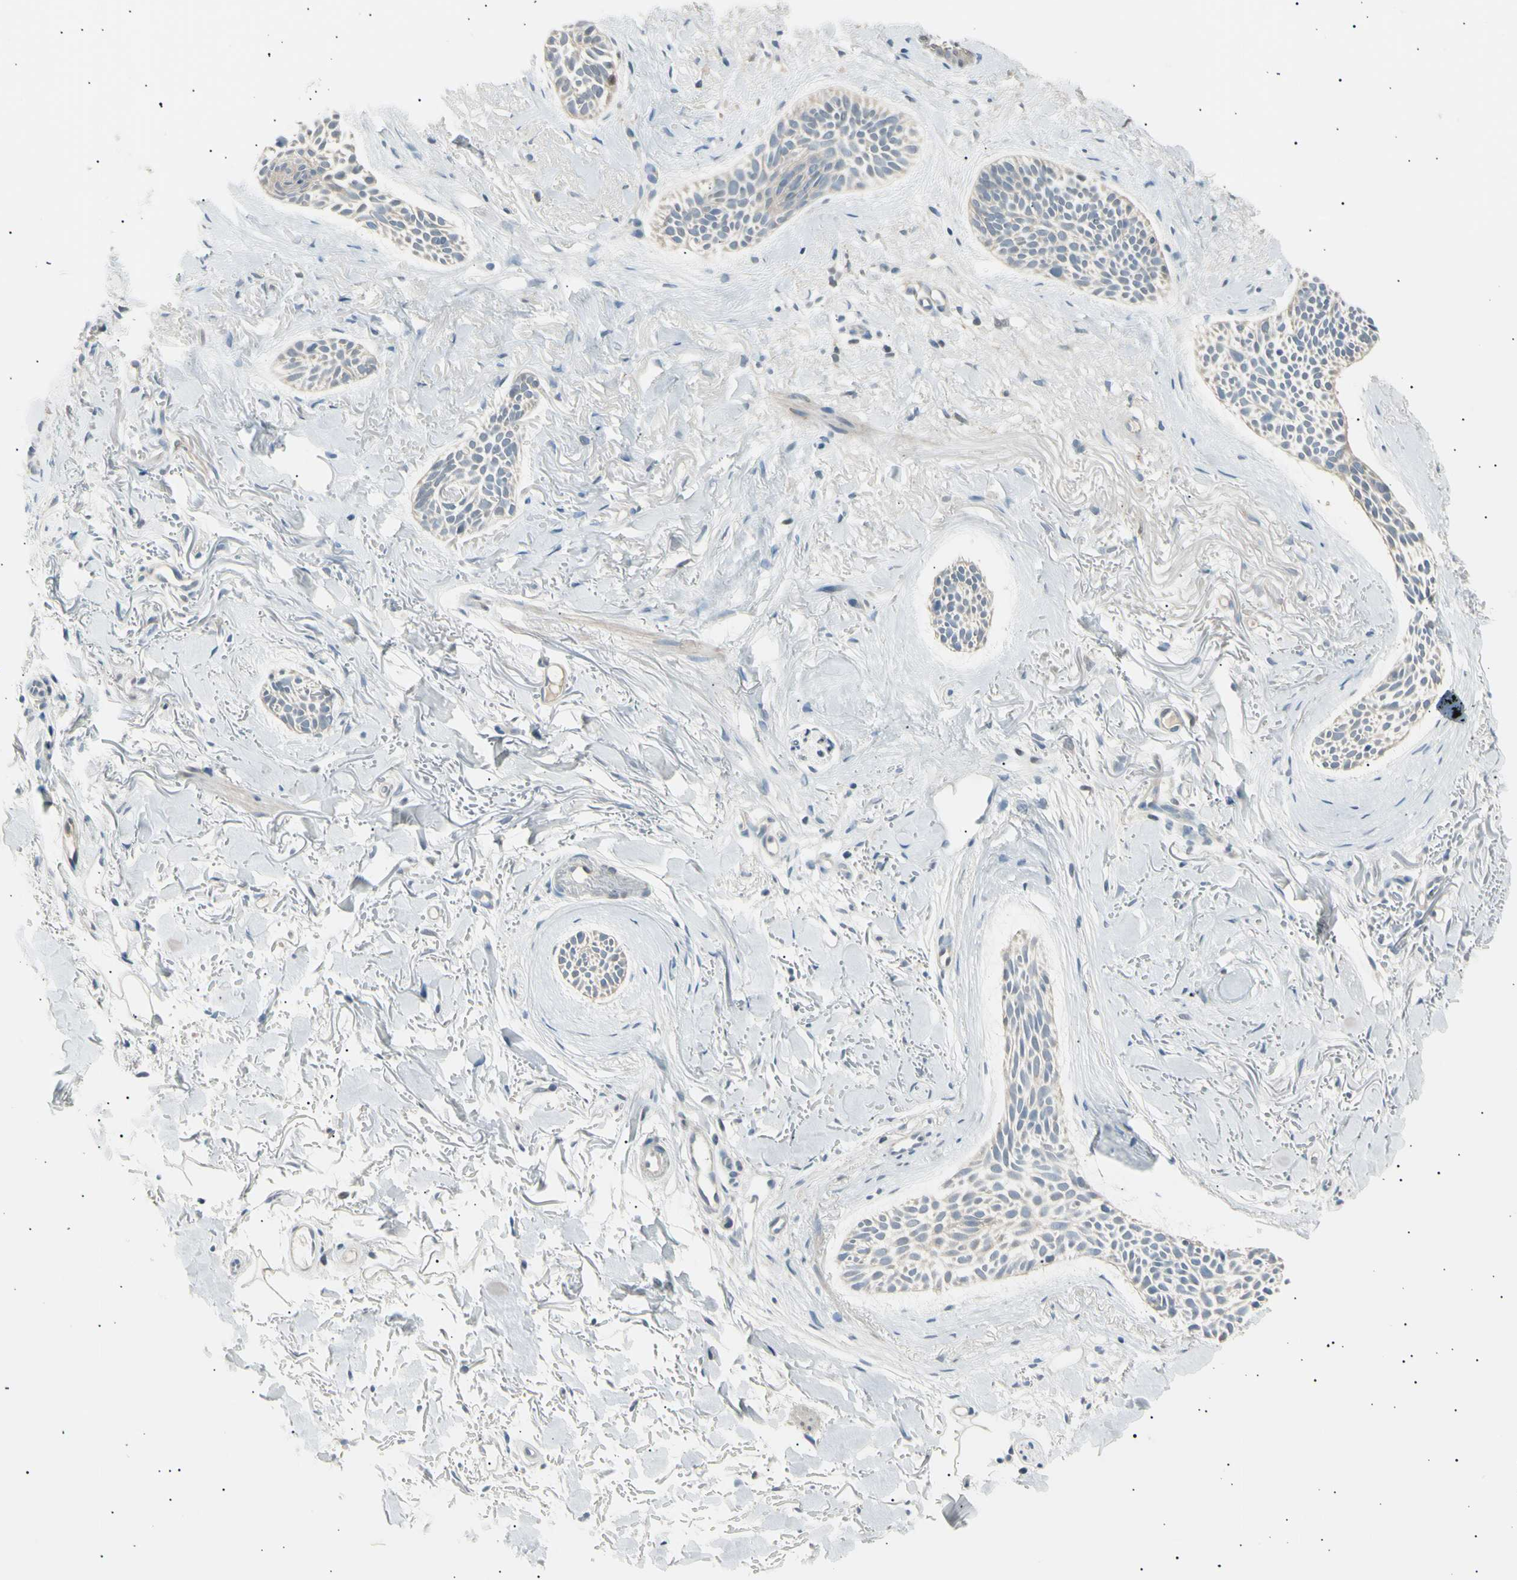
{"staining": {"intensity": "weak", "quantity": "<25%", "location": "cytoplasmic/membranous"}, "tissue": "skin cancer", "cell_type": "Tumor cells", "image_type": "cancer", "snomed": [{"axis": "morphology", "description": "Normal tissue, NOS"}, {"axis": "morphology", "description": "Basal cell carcinoma"}, {"axis": "topography", "description": "Skin"}], "caption": "Immunohistochemistry (IHC) histopathology image of skin basal cell carcinoma stained for a protein (brown), which shows no expression in tumor cells.", "gene": "LHPP", "patient": {"sex": "female", "age": 84}}